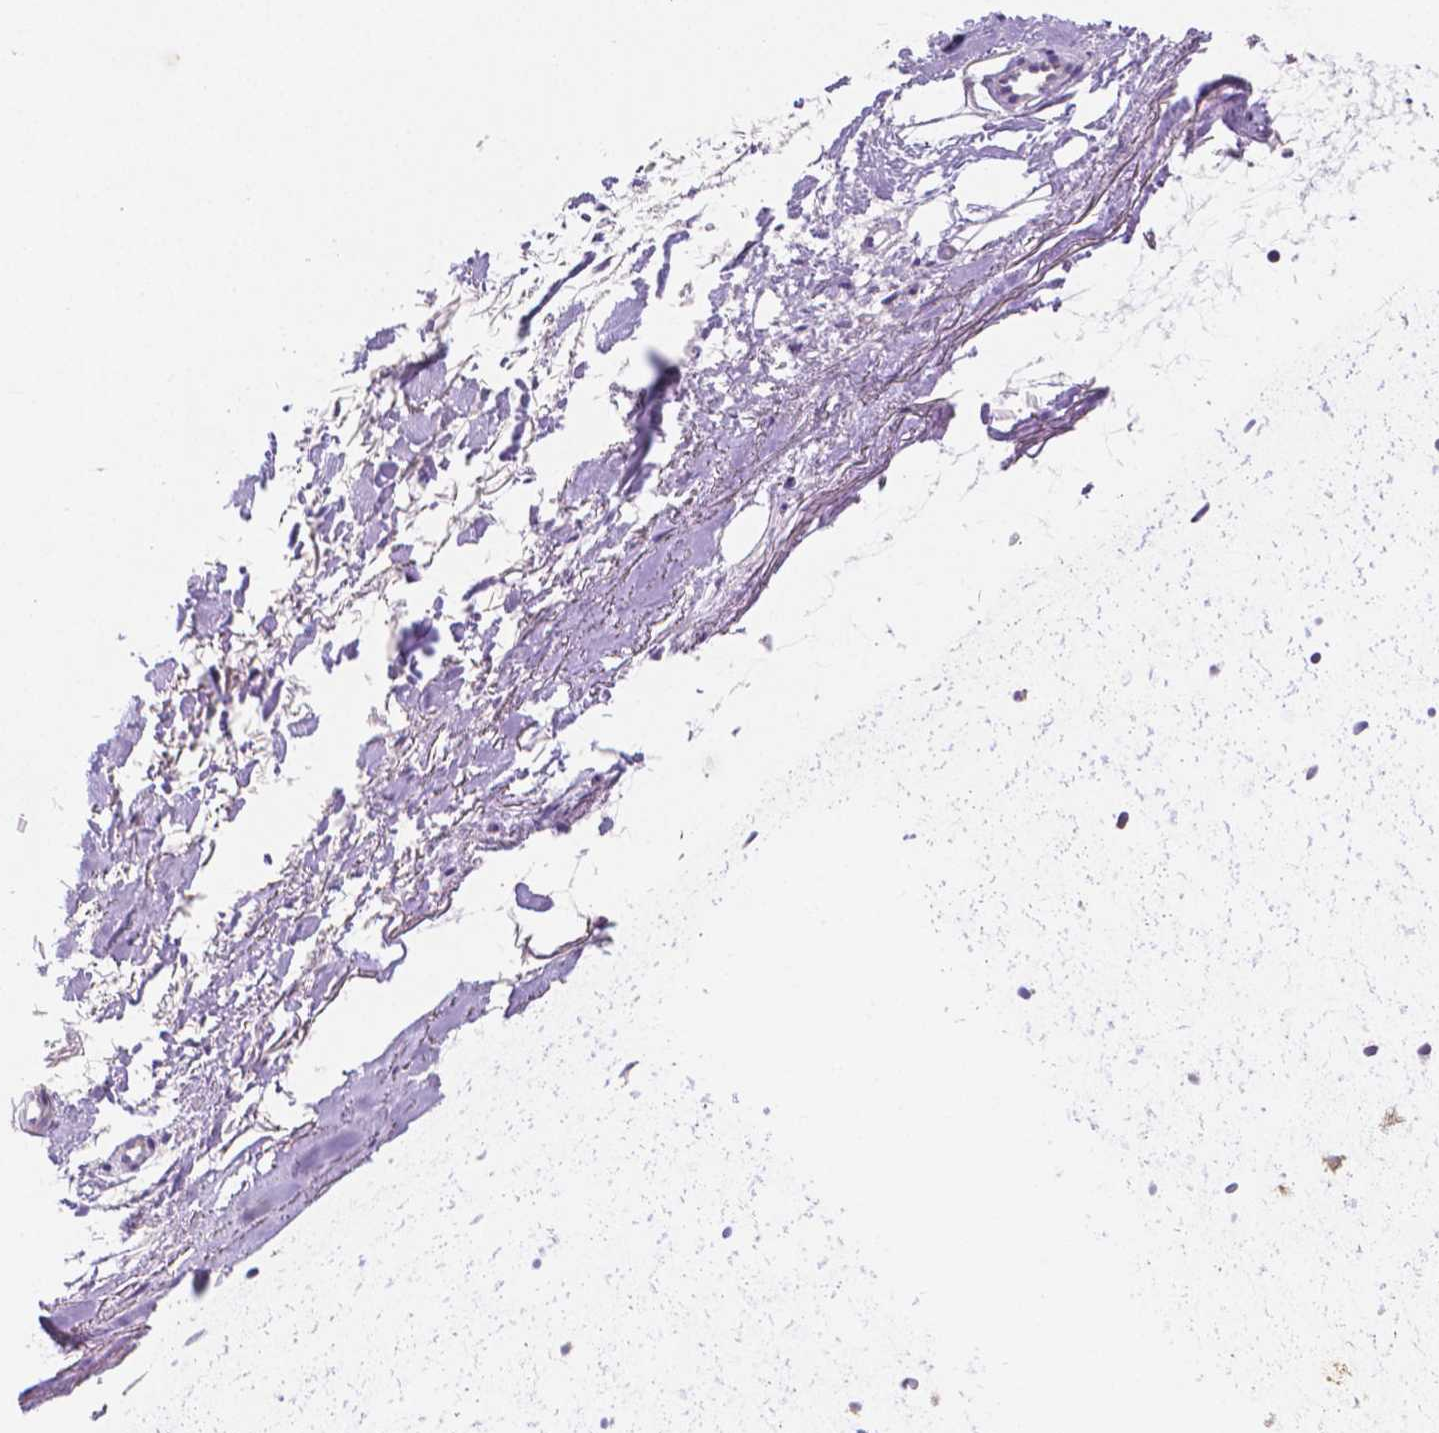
{"staining": {"intensity": "negative", "quantity": "none", "location": "none"}, "tissue": "adipose tissue", "cell_type": "Adipocytes", "image_type": "normal", "snomed": [{"axis": "morphology", "description": "Normal tissue, NOS"}, {"axis": "topography", "description": "Cartilage tissue"}], "caption": "DAB (3,3'-diaminobenzidine) immunohistochemical staining of unremarkable adipose tissue shows no significant expression in adipocytes. (Stains: DAB (3,3'-diaminobenzidine) immunohistochemistry with hematoxylin counter stain, Microscopy: brightfield microscopy at high magnification).", "gene": "NXPH2", "patient": {"sex": "male", "age": 65}}